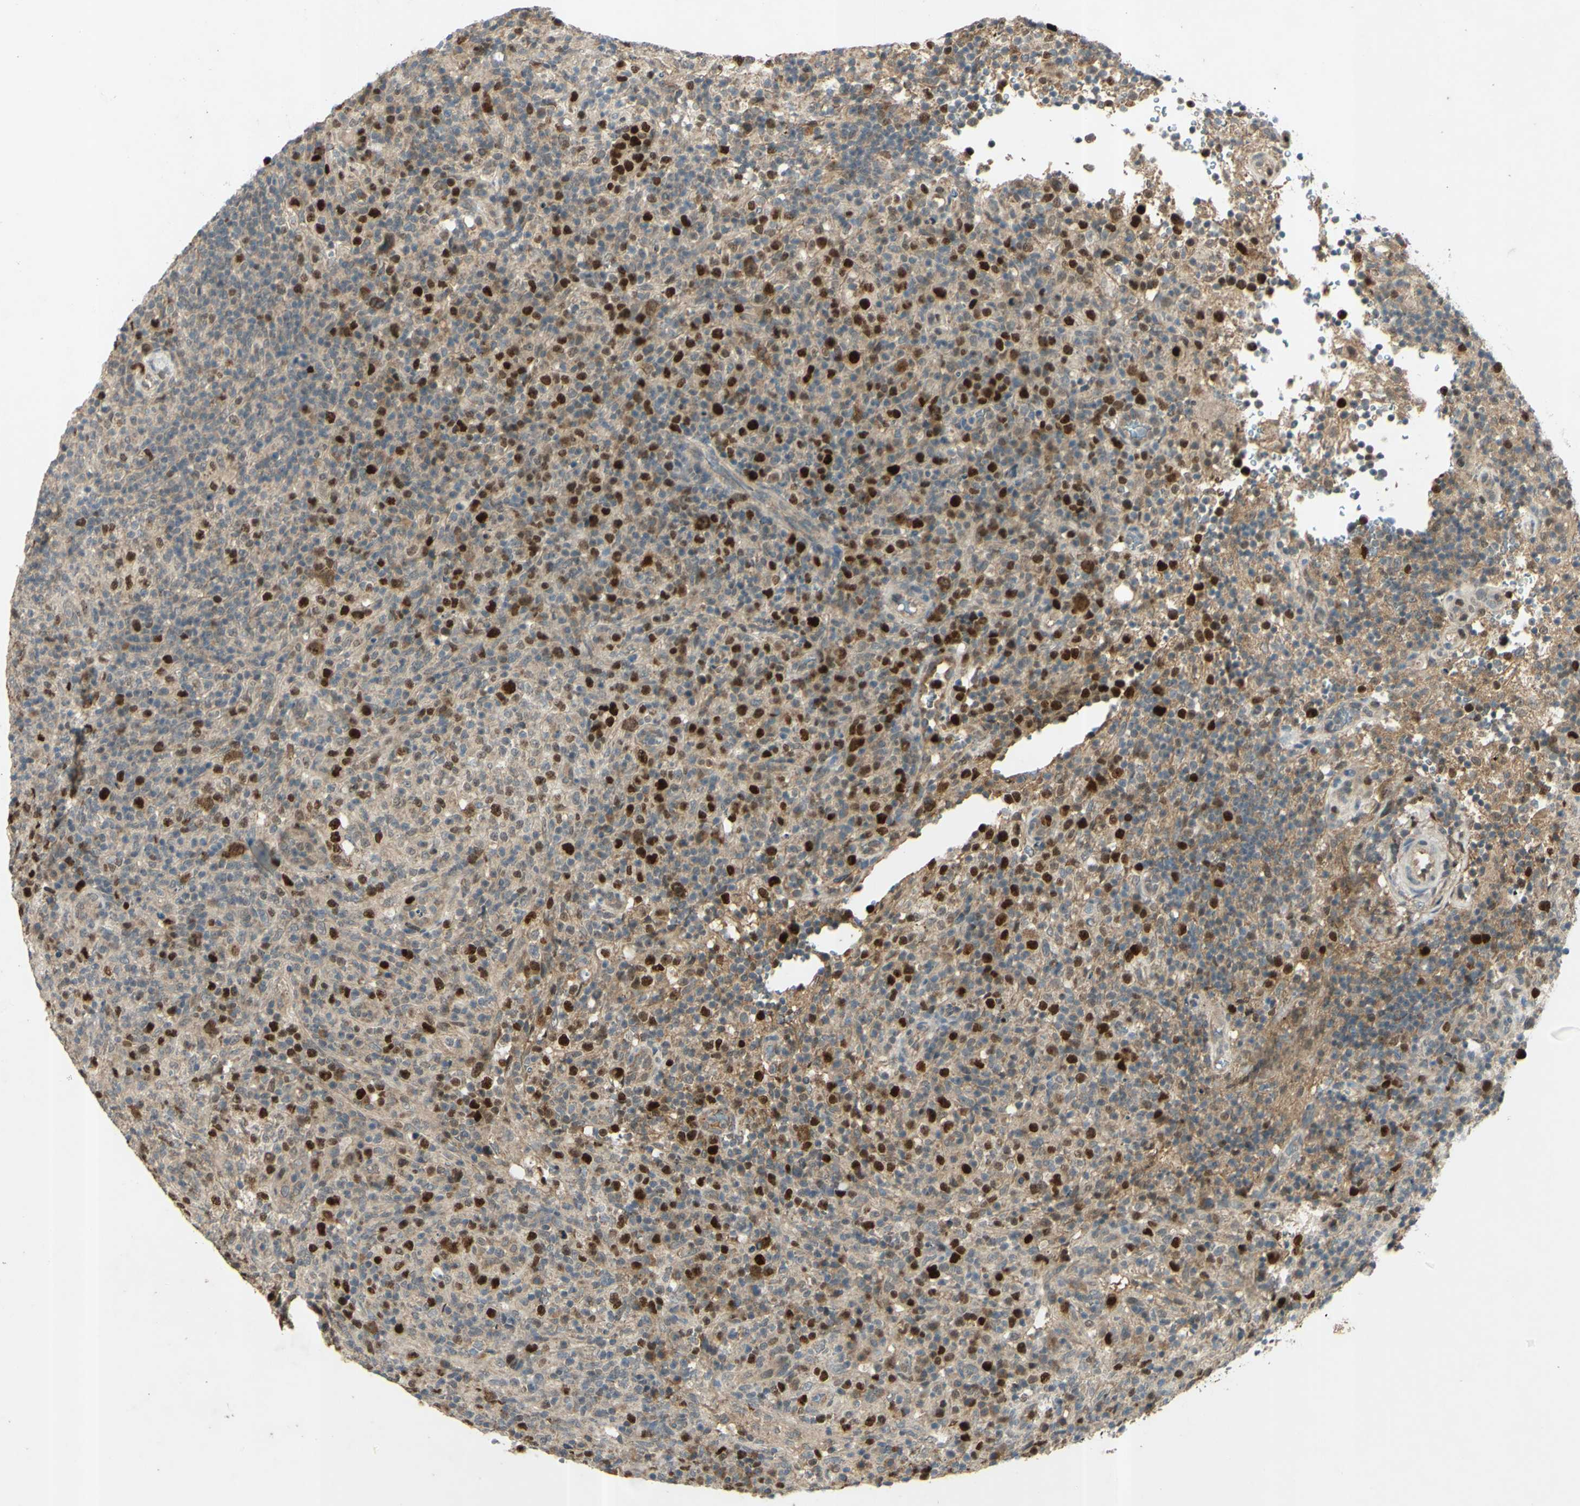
{"staining": {"intensity": "strong", "quantity": "25%-75%", "location": "nuclear"}, "tissue": "lymphoma", "cell_type": "Tumor cells", "image_type": "cancer", "snomed": [{"axis": "morphology", "description": "Malignant lymphoma, non-Hodgkin's type, High grade"}, {"axis": "topography", "description": "Lymph node"}], "caption": "Immunohistochemistry (IHC) (DAB (3,3'-diaminobenzidine)) staining of high-grade malignant lymphoma, non-Hodgkin's type exhibits strong nuclear protein expression in about 25%-75% of tumor cells. (DAB (3,3'-diaminobenzidine) IHC with brightfield microscopy, high magnification).", "gene": "RAD18", "patient": {"sex": "female", "age": 76}}